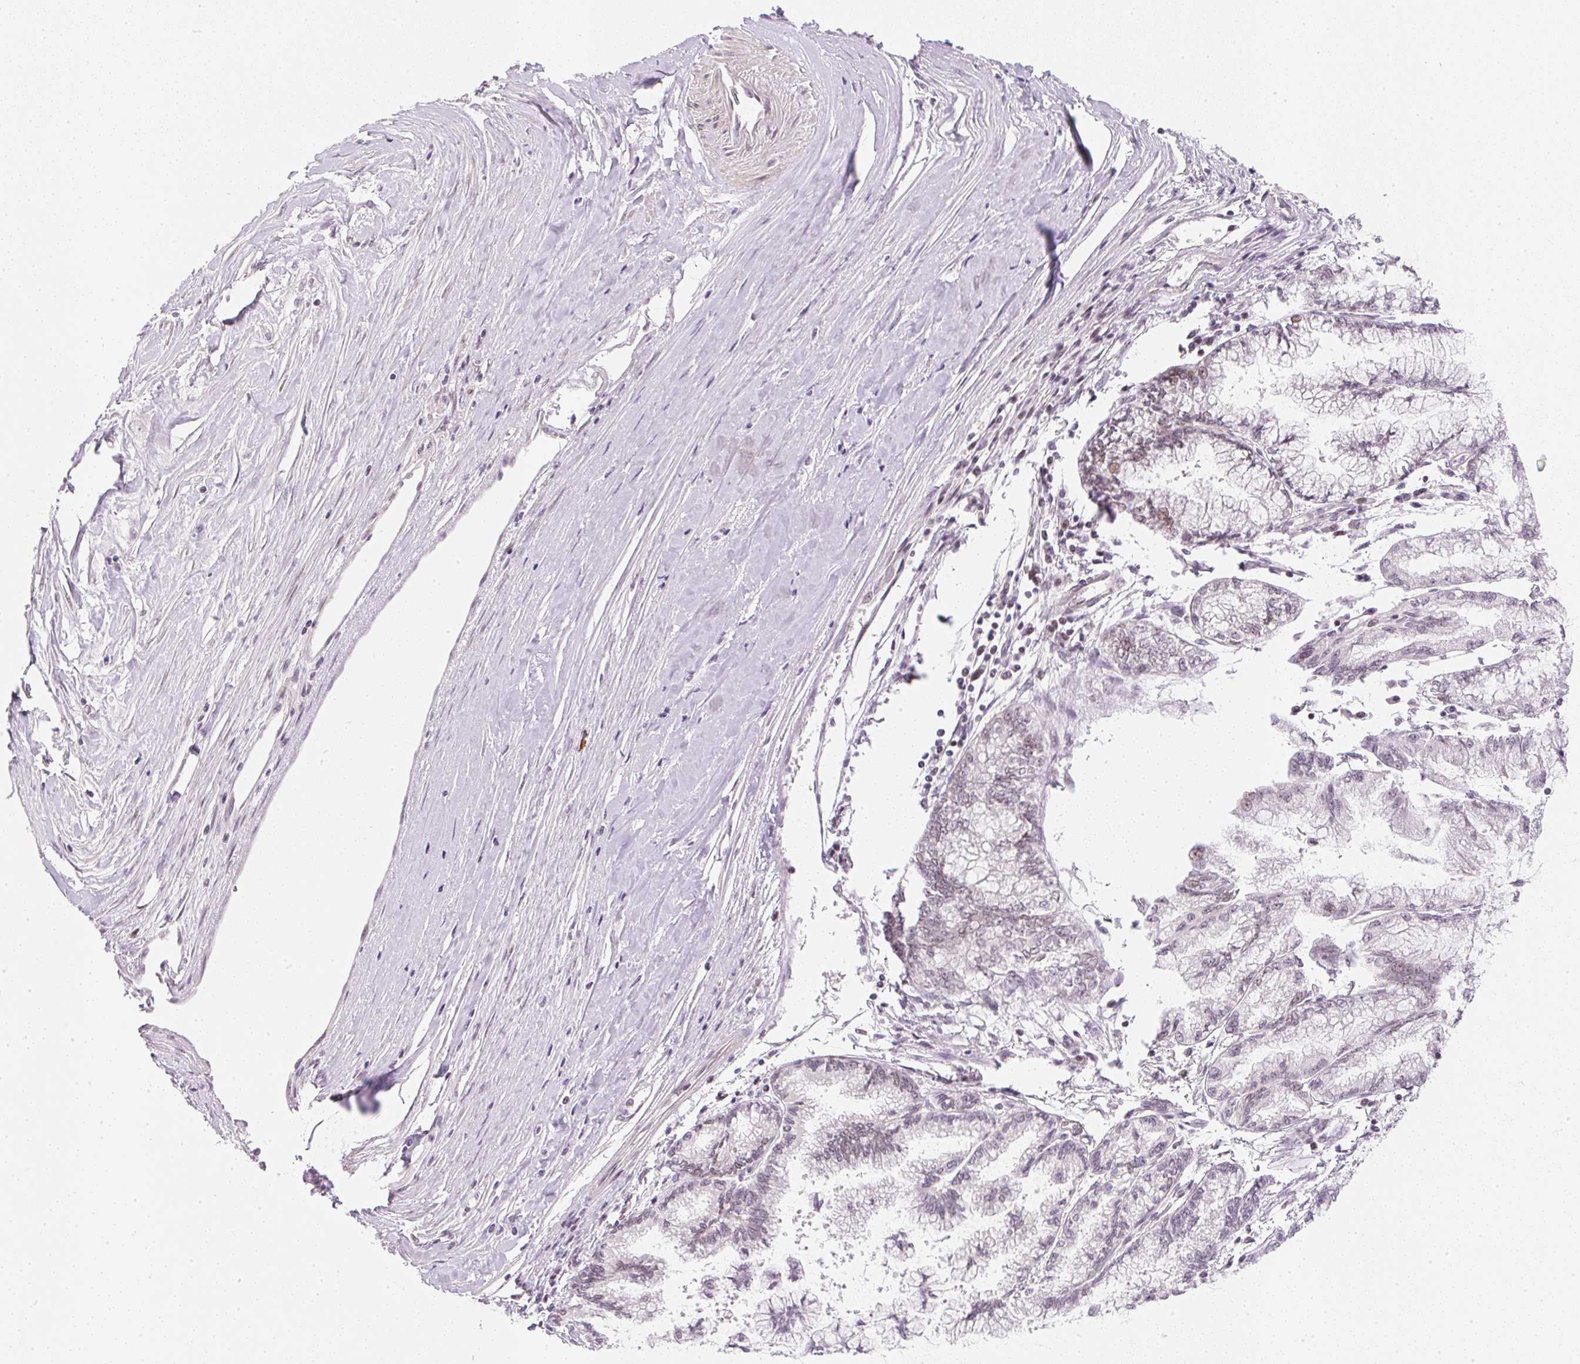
{"staining": {"intensity": "weak", "quantity": "<25%", "location": "nuclear"}, "tissue": "pancreatic cancer", "cell_type": "Tumor cells", "image_type": "cancer", "snomed": [{"axis": "morphology", "description": "Adenocarcinoma, NOS"}, {"axis": "topography", "description": "Pancreas"}], "caption": "An immunohistochemistry image of adenocarcinoma (pancreatic) is shown. There is no staining in tumor cells of adenocarcinoma (pancreatic).", "gene": "DPPA4", "patient": {"sex": "male", "age": 73}}